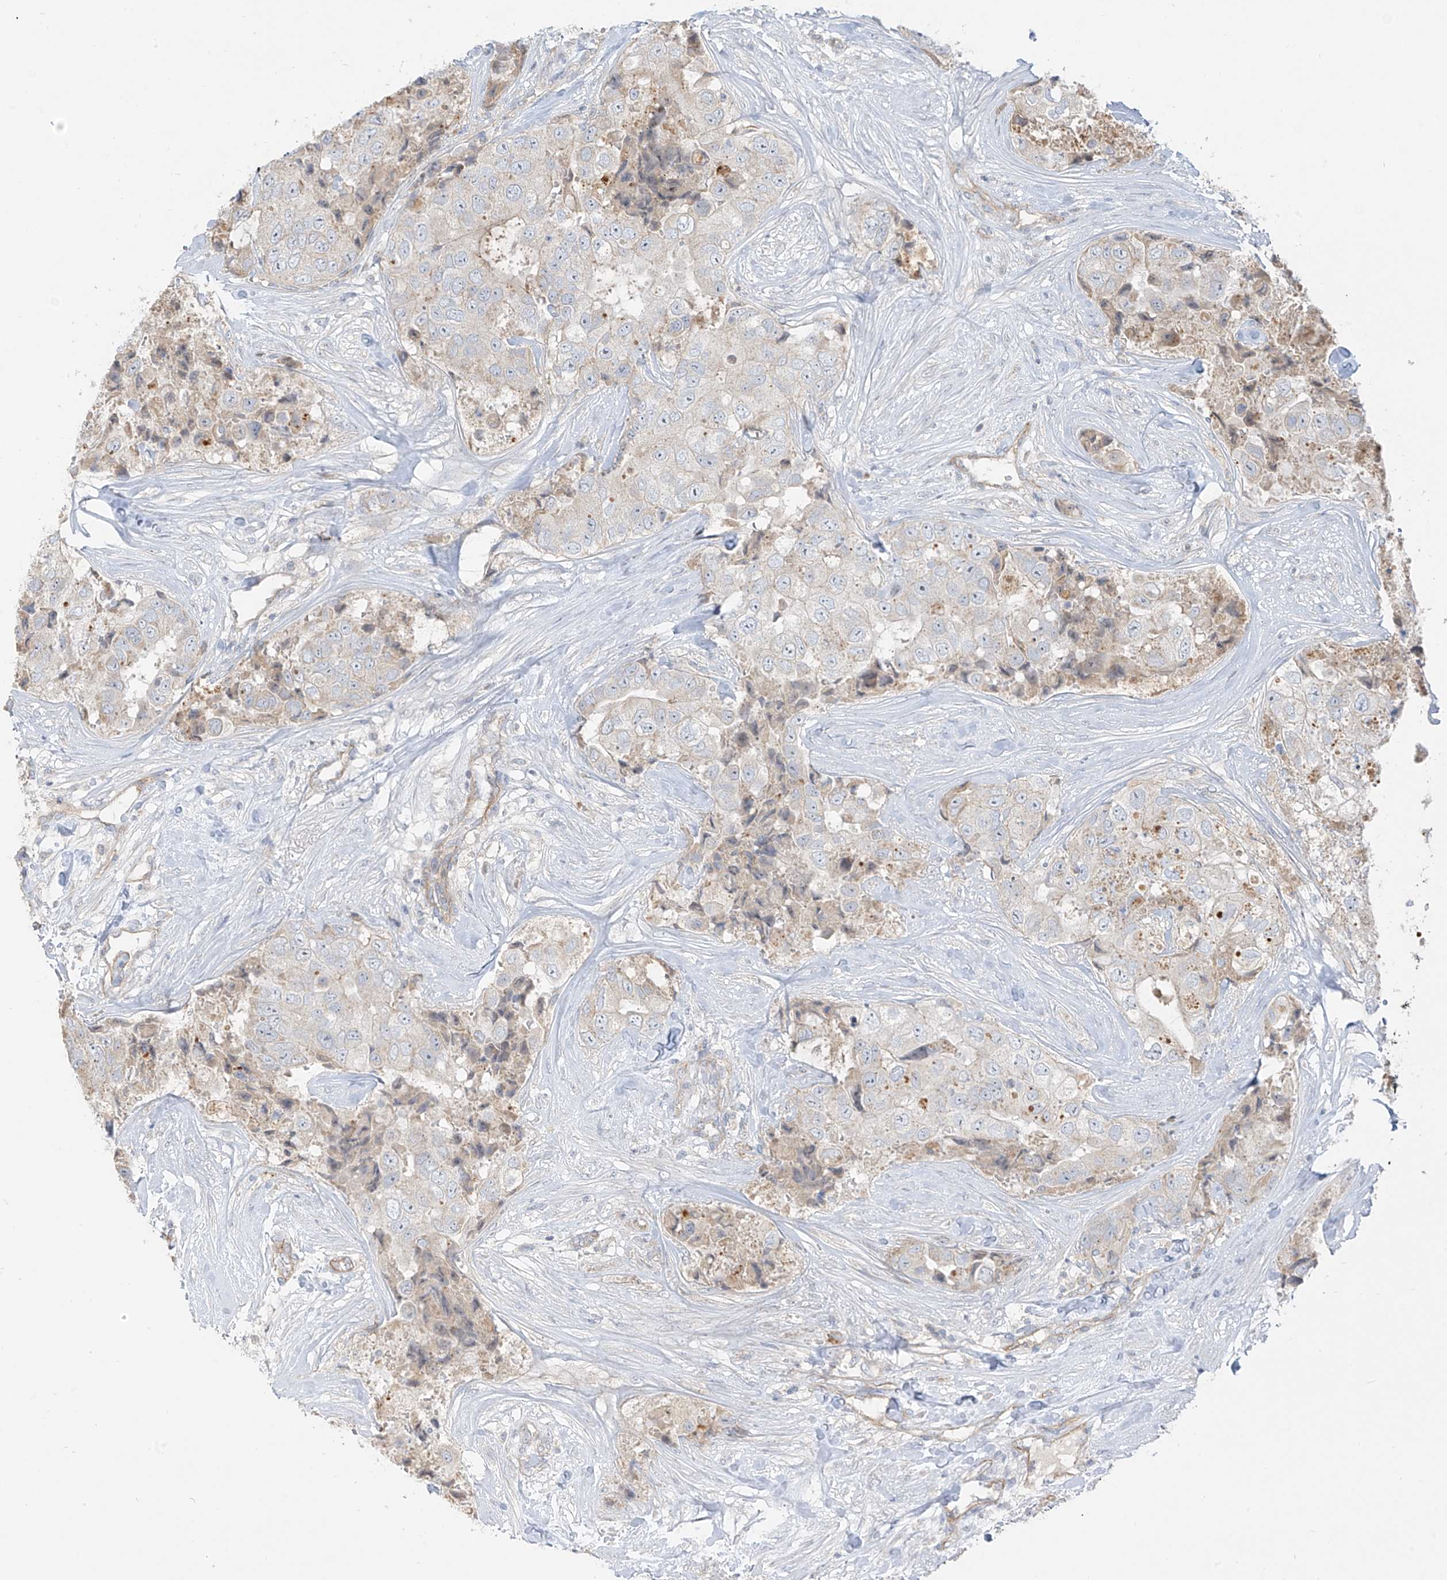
{"staining": {"intensity": "negative", "quantity": "none", "location": "none"}, "tissue": "breast cancer", "cell_type": "Tumor cells", "image_type": "cancer", "snomed": [{"axis": "morphology", "description": "Duct carcinoma"}, {"axis": "topography", "description": "Breast"}], "caption": "Immunohistochemical staining of breast cancer demonstrates no significant positivity in tumor cells. The staining is performed using DAB brown chromogen with nuclei counter-stained in using hematoxylin.", "gene": "C2orf42", "patient": {"sex": "female", "age": 62}}